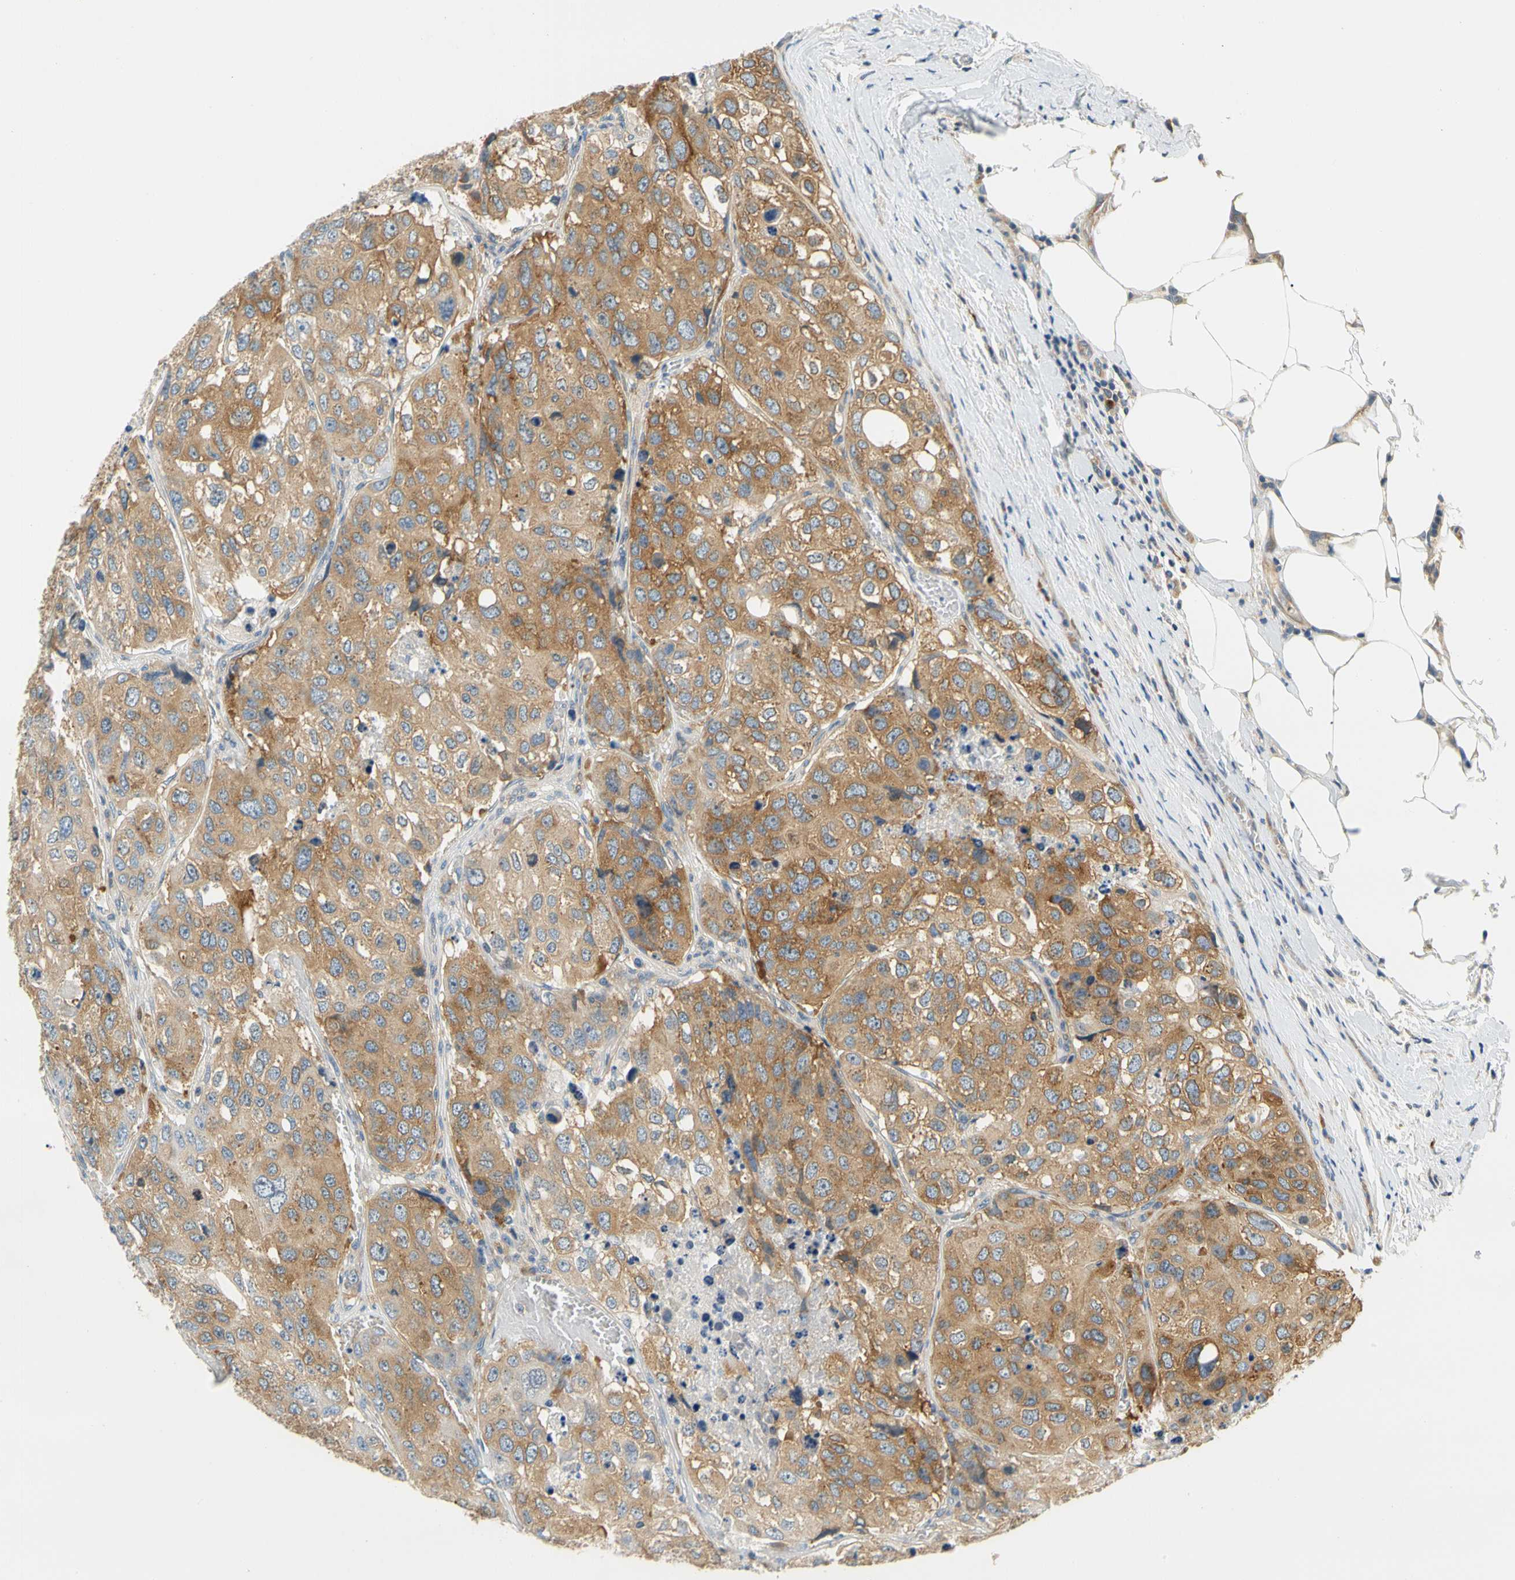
{"staining": {"intensity": "moderate", "quantity": "25%-75%", "location": "cytoplasmic/membranous"}, "tissue": "urothelial cancer", "cell_type": "Tumor cells", "image_type": "cancer", "snomed": [{"axis": "morphology", "description": "Urothelial carcinoma, High grade"}, {"axis": "topography", "description": "Lymph node"}, {"axis": "topography", "description": "Urinary bladder"}], "caption": "High-magnification brightfield microscopy of urothelial cancer stained with DAB (3,3'-diaminobenzidine) (brown) and counterstained with hematoxylin (blue). tumor cells exhibit moderate cytoplasmic/membranous staining is identified in about25%-75% of cells.", "gene": "LRRC47", "patient": {"sex": "male", "age": 51}}